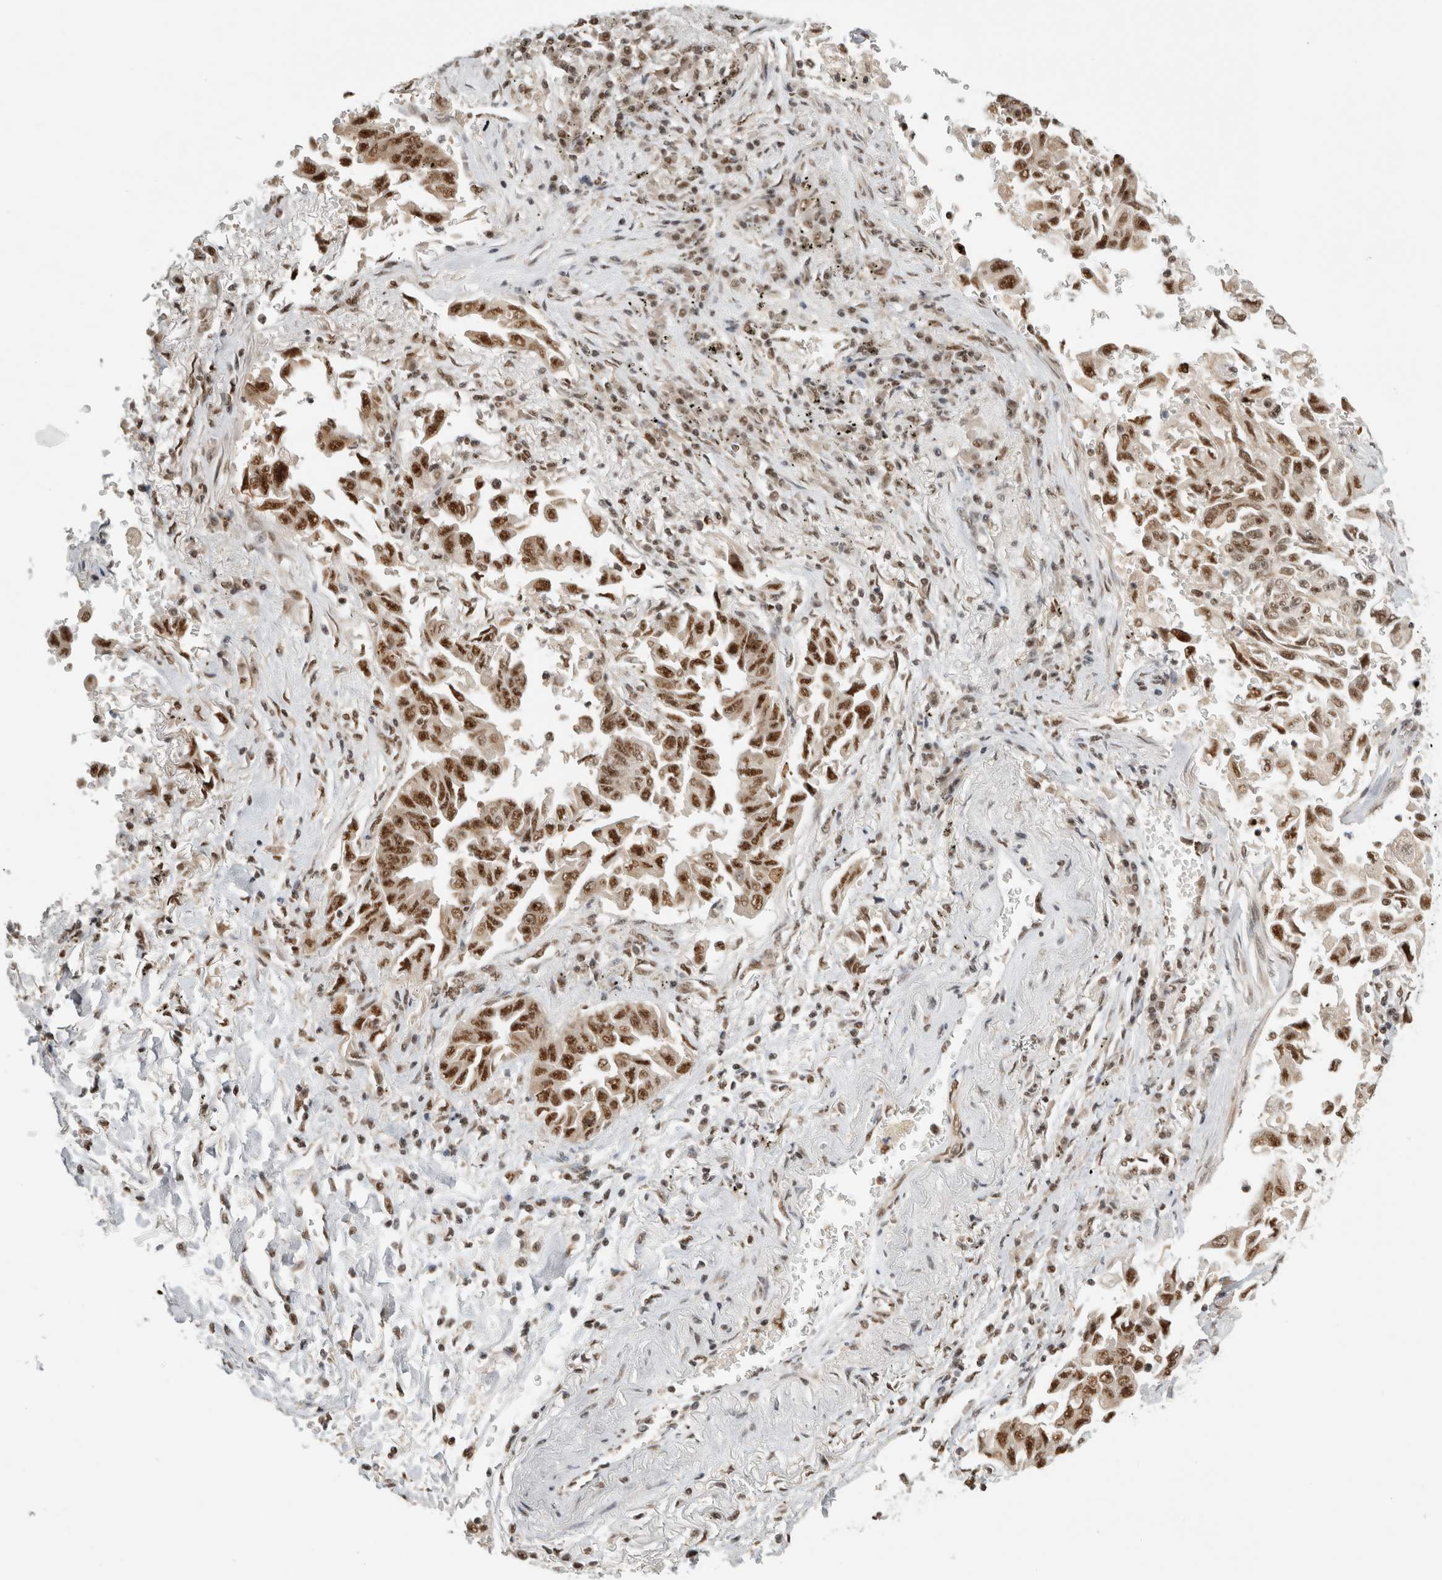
{"staining": {"intensity": "moderate", "quantity": ">75%", "location": "cytoplasmic/membranous"}, "tissue": "lung cancer", "cell_type": "Tumor cells", "image_type": "cancer", "snomed": [{"axis": "morphology", "description": "Adenocarcinoma, NOS"}, {"axis": "topography", "description": "Lung"}], "caption": "High-power microscopy captured an immunohistochemistry (IHC) histopathology image of adenocarcinoma (lung), revealing moderate cytoplasmic/membranous expression in approximately >75% of tumor cells.", "gene": "EBNA1BP2", "patient": {"sex": "female", "age": 51}}